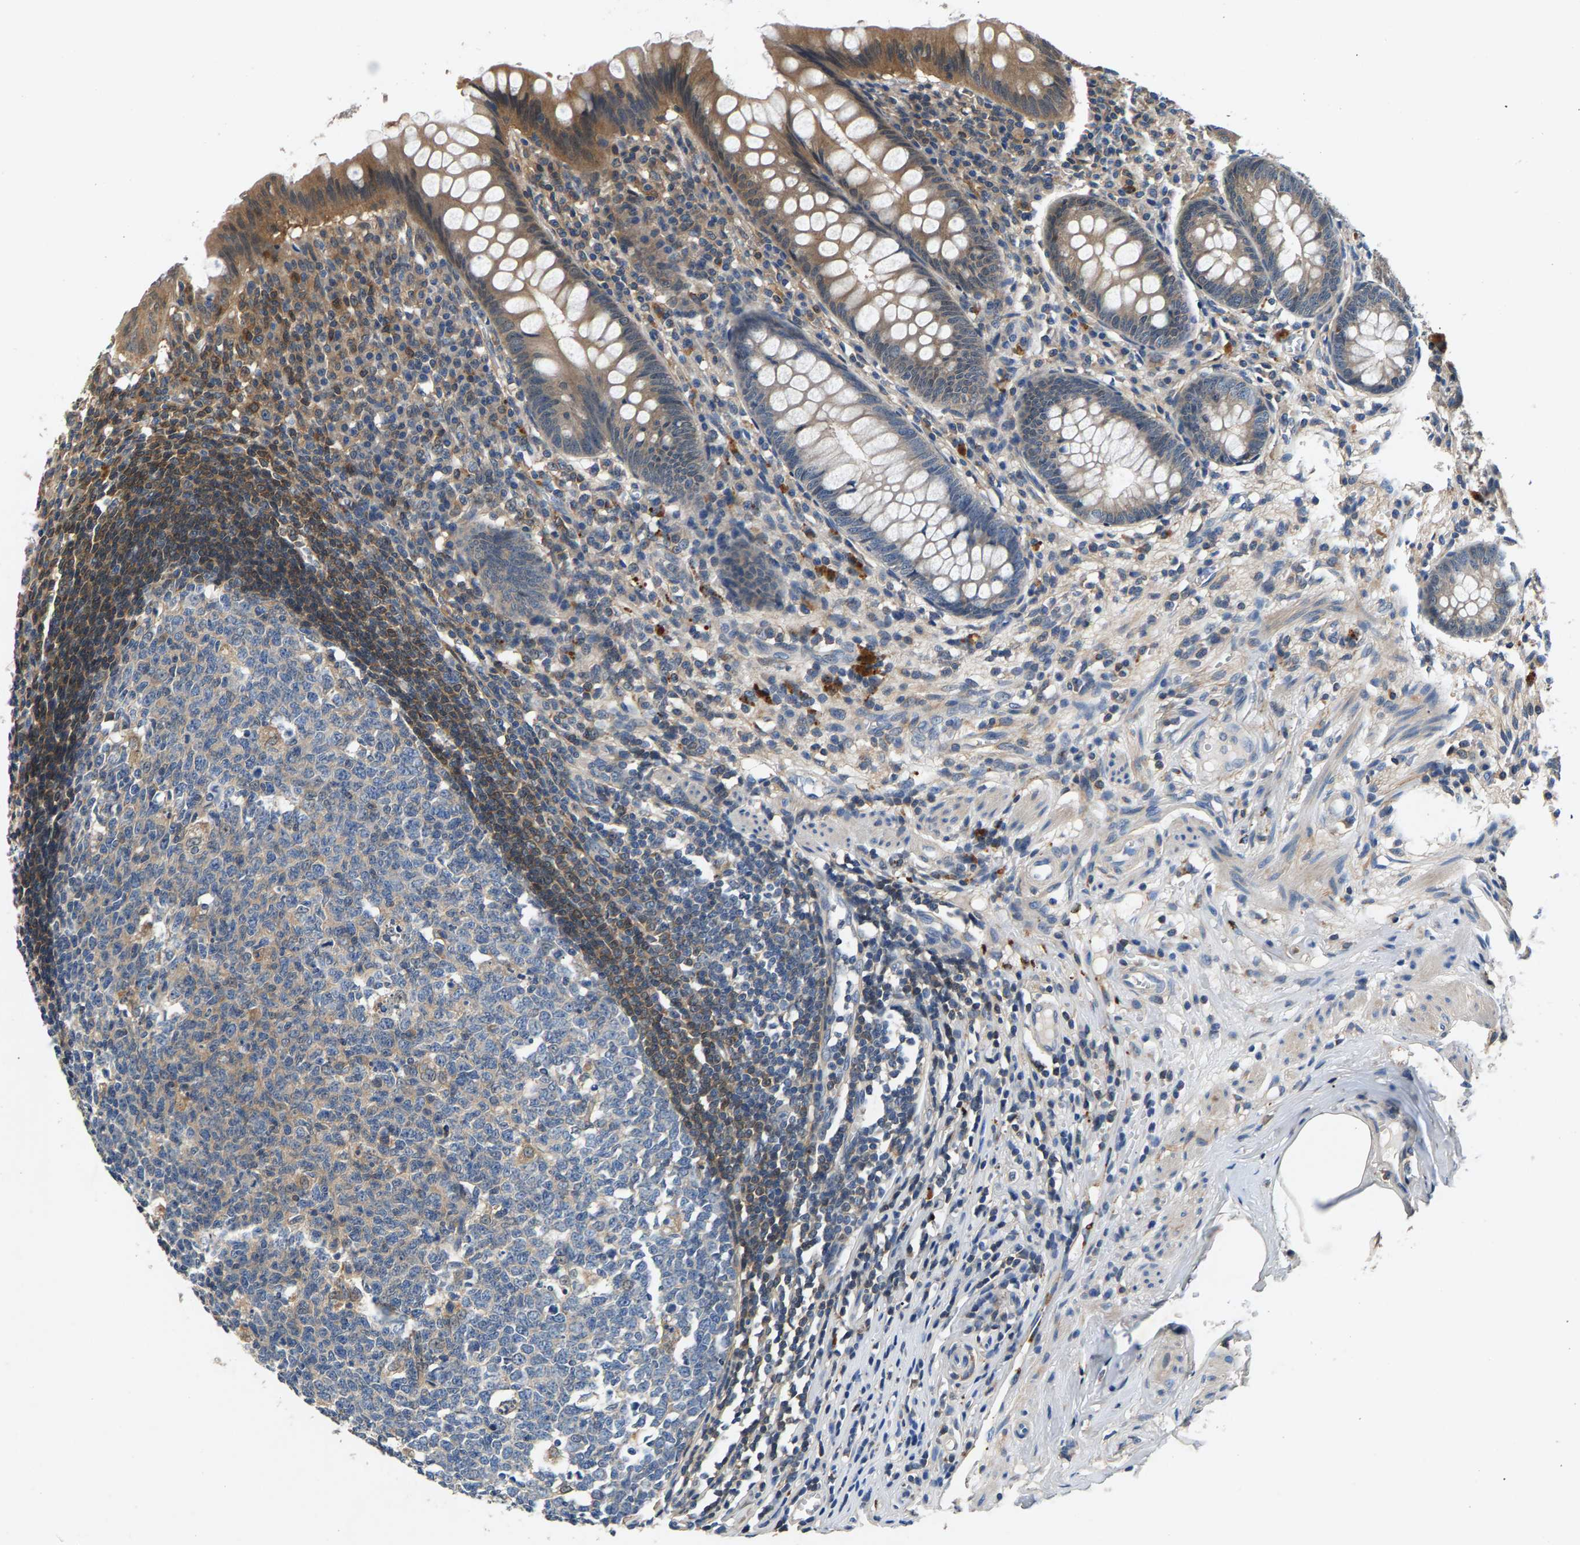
{"staining": {"intensity": "moderate", "quantity": "25%-75%", "location": "cytoplasmic/membranous"}, "tissue": "appendix", "cell_type": "Glandular cells", "image_type": "normal", "snomed": [{"axis": "morphology", "description": "Normal tissue, NOS"}, {"axis": "topography", "description": "Appendix"}], "caption": "Protein positivity by IHC reveals moderate cytoplasmic/membranous positivity in approximately 25%-75% of glandular cells in normal appendix. The protein is stained brown, and the nuclei are stained in blue (DAB IHC with brightfield microscopy, high magnification).", "gene": "NT5C", "patient": {"sex": "male", "age": 56}}